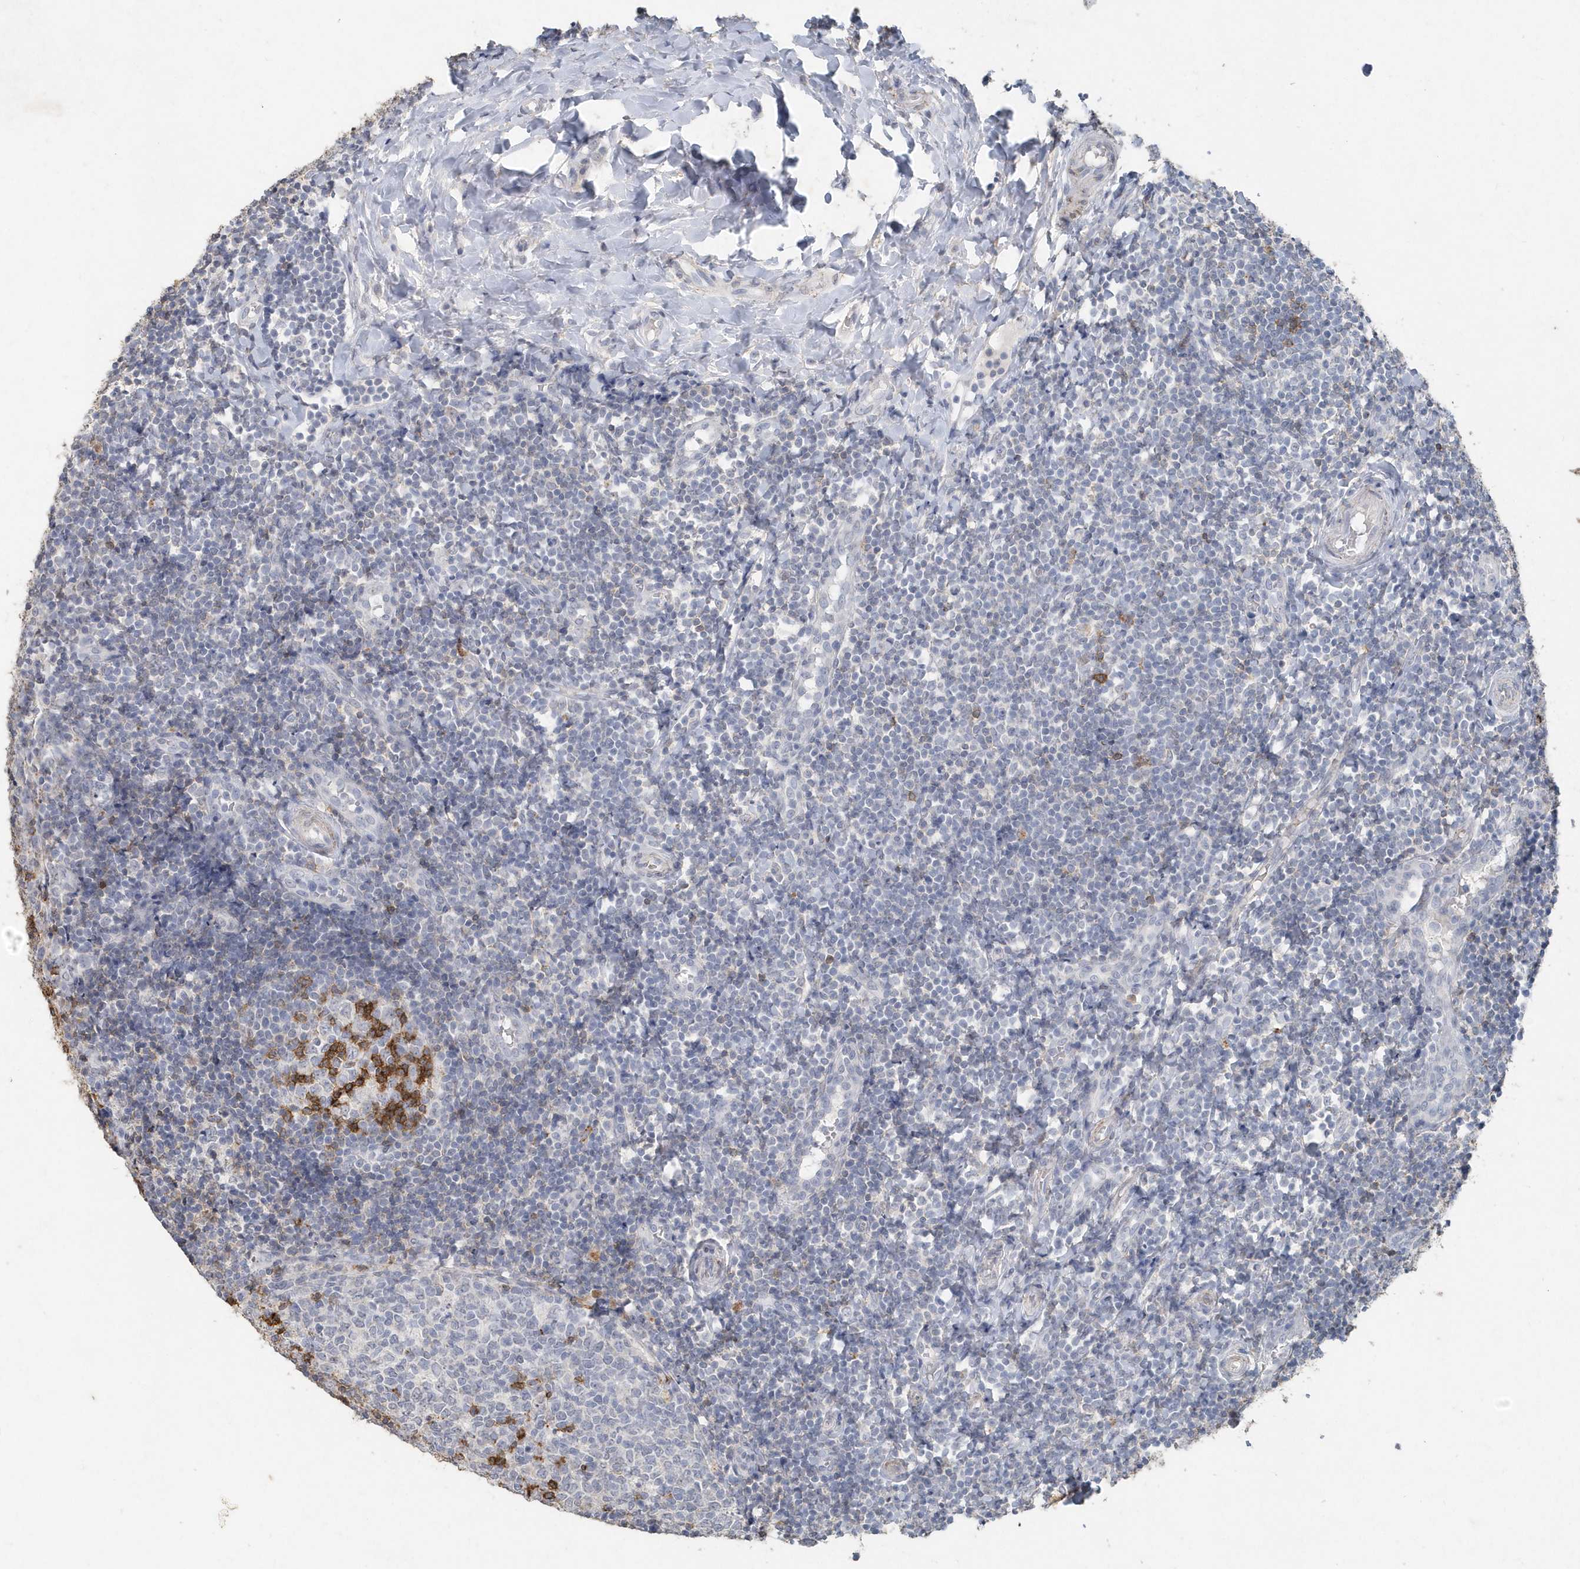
{"staining": {"intensity": "strong", "quantity": "<25%", "location": "cytoplasmic/membranous"}, "tissue": "tonsil", "cell_type": "Germinal center cells", "image_type": "normal", "snomed": [{"axis": "morphology", "description": "Normal tissue, NOS"}, {"axis": "topography", "description": "Tonsil"}], "caption": "Protein expression analysis of normal tonsil reveals strong cytoplasmic/membranous positivity in about <25% of germinal center cells.", "gene": "PDCD1", "patient": {"sex": "female", "age": 19}}